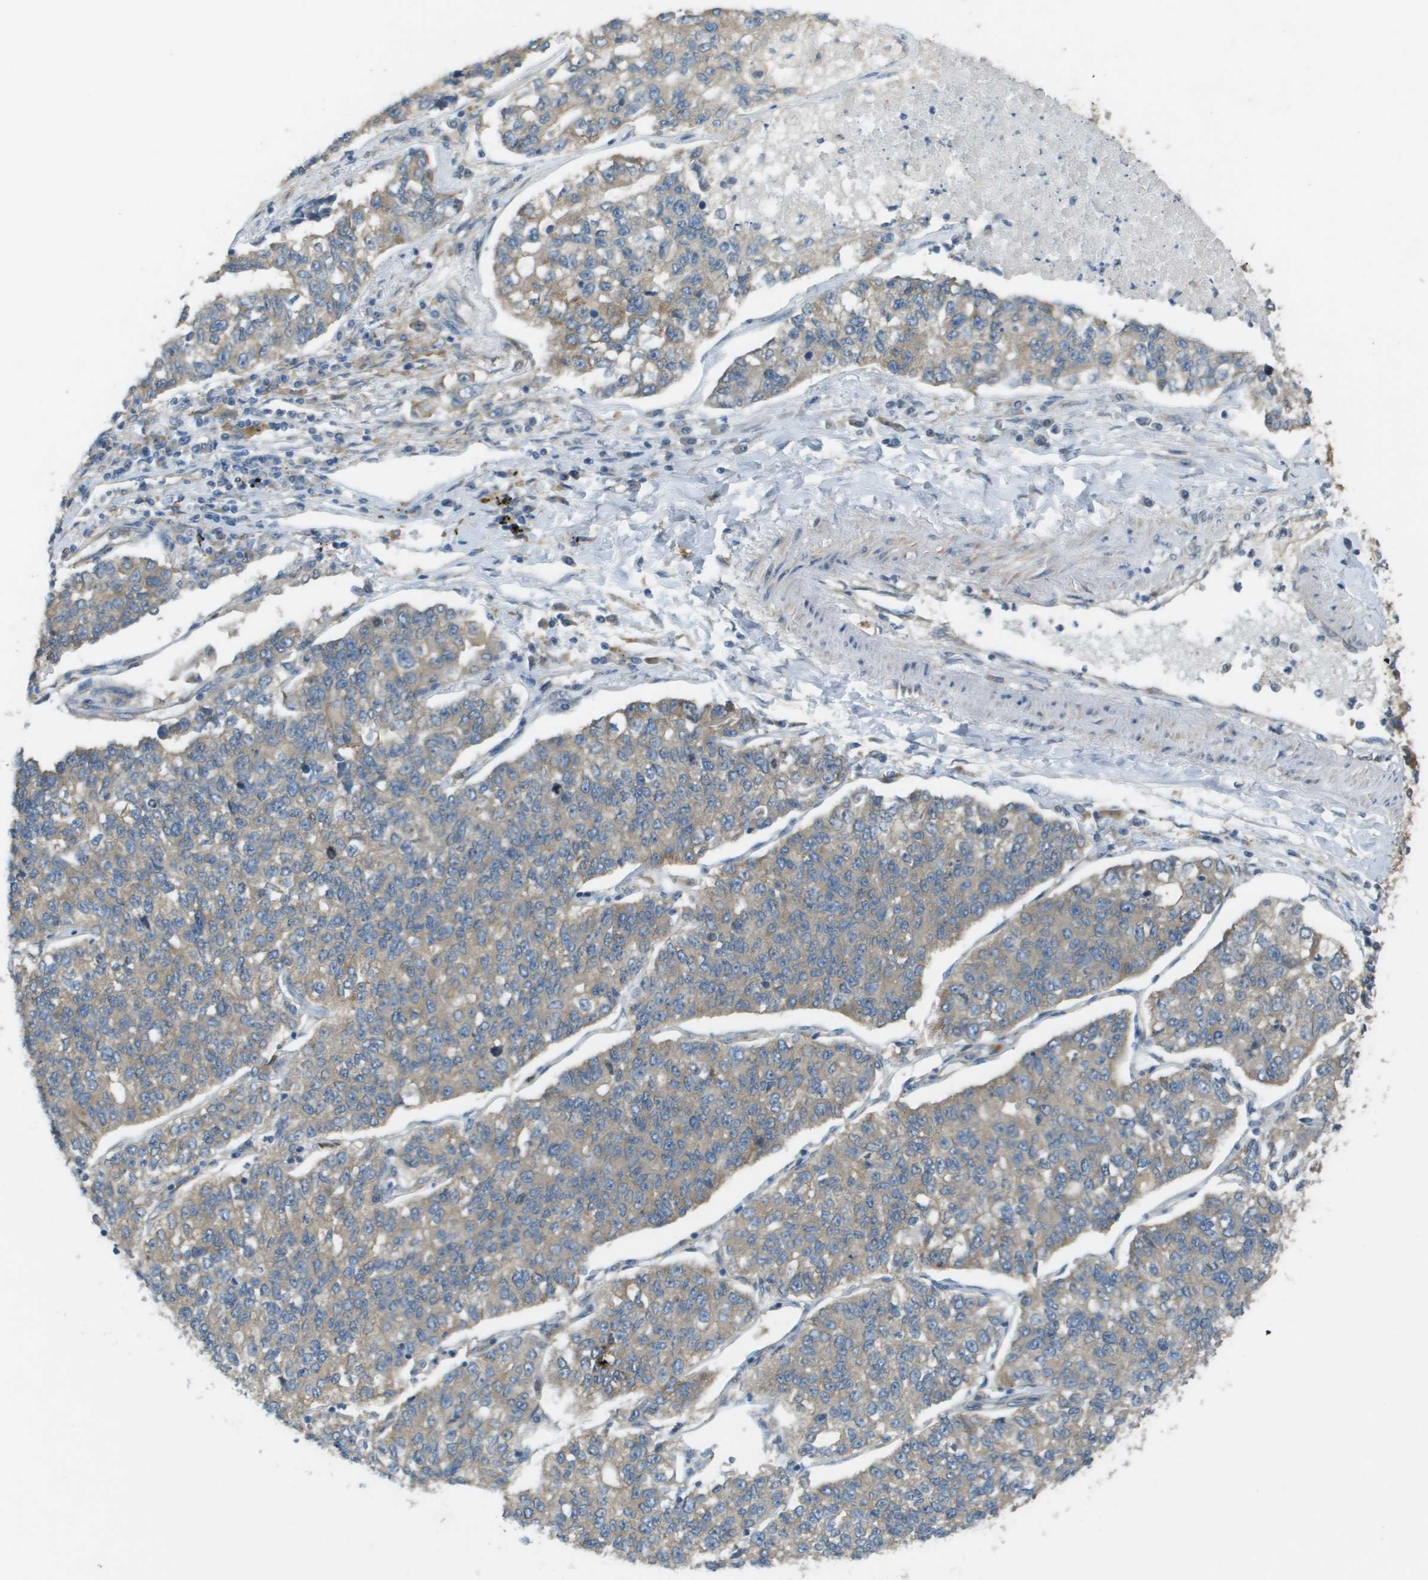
{"staining": {"intensity": "weak", "quantity": ">75%", "location": "cytoplasmic/membranous"}, "tissue": "lung cancer", "cell_type": "Tumor cells", "image_type": "cancer", "snomed": [{"axis": "morphology", "description": "Adenocarcinoma, NOS"}, {"axis": "topography", "description": "Lung"}], "caption": "High-power microscopy captured an immunohistochemistry (IHC) image of lung adenocarcinoma, revealing weak cytoplasmic/membranous positivity in about >75% of tumor cells.", "gene": "CORO1B", "patient": {"sex": "male", "age": 49}}